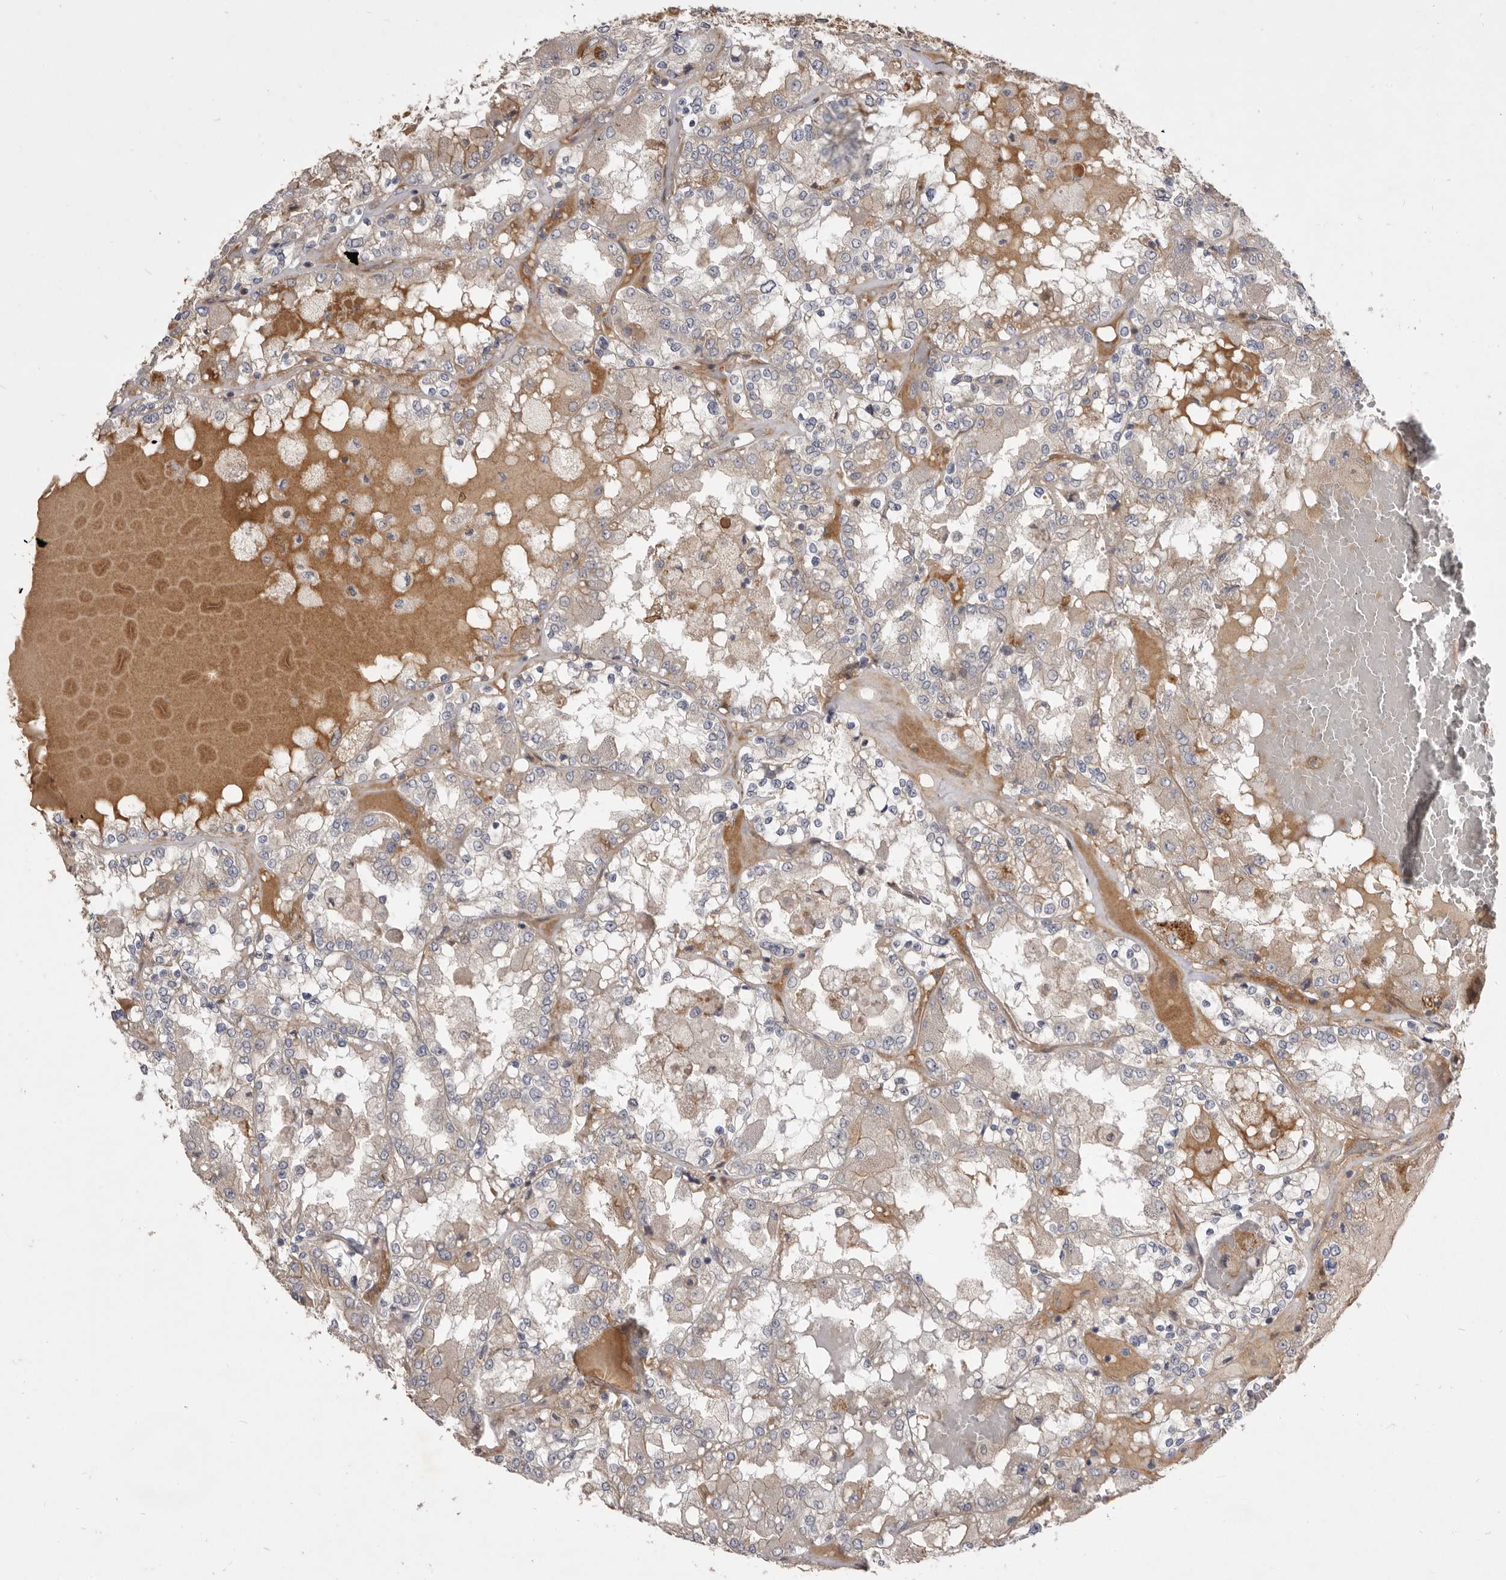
{"staining": {"intensity": "weak", "quantity": "<25%", "location": "cytoplasmic/membranous"}, "tissue": "renal cancer", "cell_type": "Tumor cells", "image_type": "cancer", "snomed": [{"axis": "morphology", "description": "Adenocarcinoma, NOS"}, {"axis": "topography", "description": "Kidney"}], "caption": "Protein analysis of renal cancer shows no significant positivity in tumor cells.", "gene": "VPS45", "patient": {"sex": "female", "age": 56}}